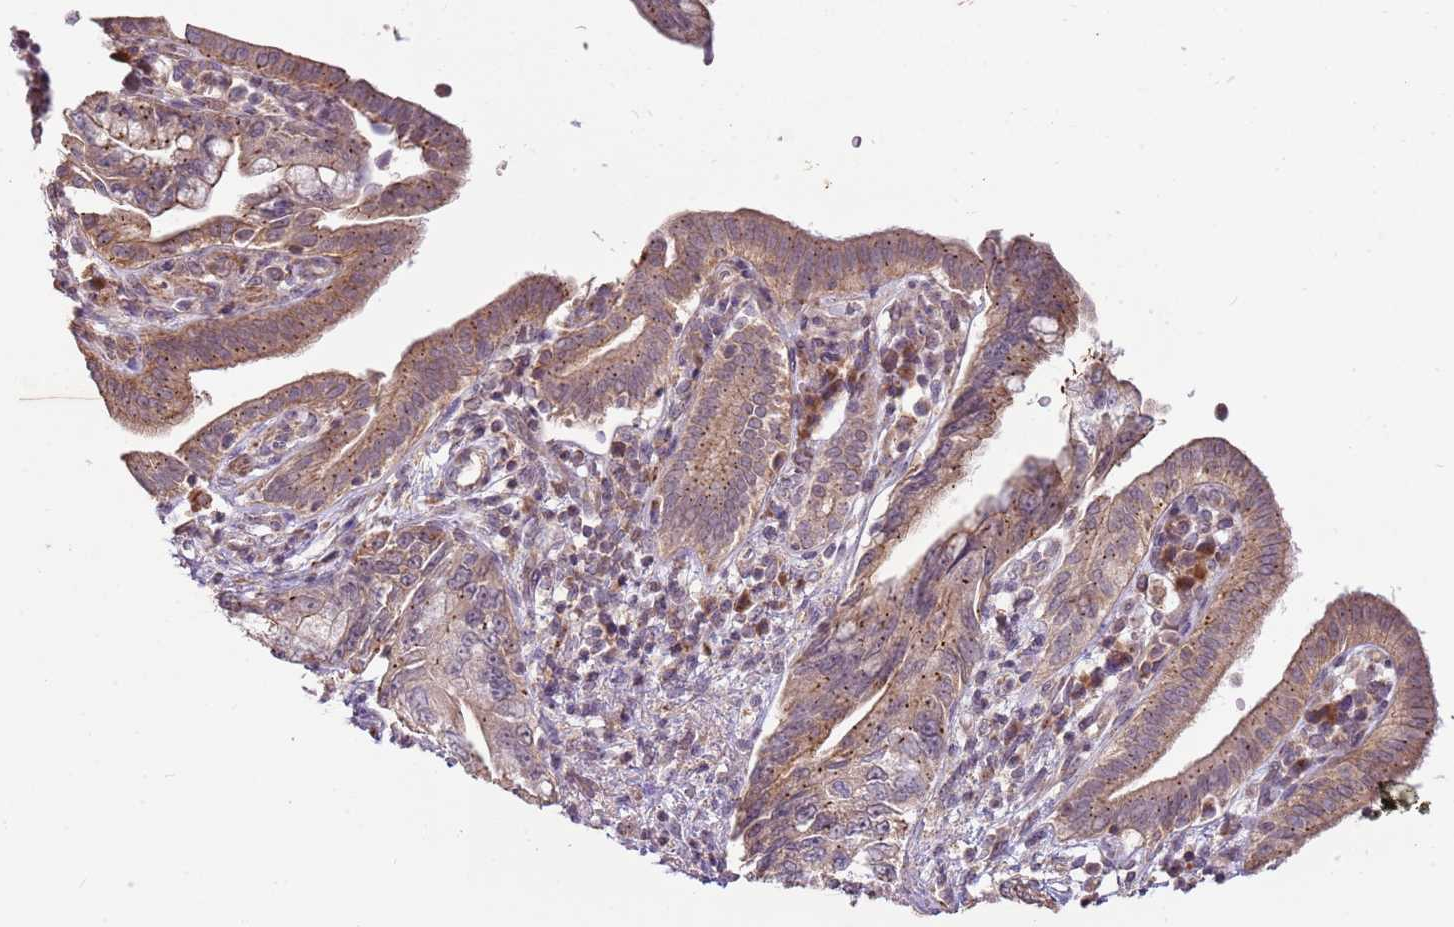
{"staining": {"intensity": "moderate", "quantity": ">75%", "location": "cytoplasmic/membranous"}, "tissue": "pancreatic cancer", "cell_type": "Tumor cells", "image_type": "cancer", "snomed": [{"axis": "morphology", "description": "Adenocarcinoma, NOS"}, {"axis": "topography", "description": "Pancreas"}], "caption": "IHC photomicrograph of neoplastic tissue: human pancreatic adenocarcinoma stained using immunohistochemistry (IHC) reveals medium levels of moderate protein expression localized specifically in the cytoplasmic/membranous of tumor cells, appearing as a cytoplasmic/membranous brown color.", "gene": "SPATA31D1", "patient": {"sex": "female", "age": 73}}